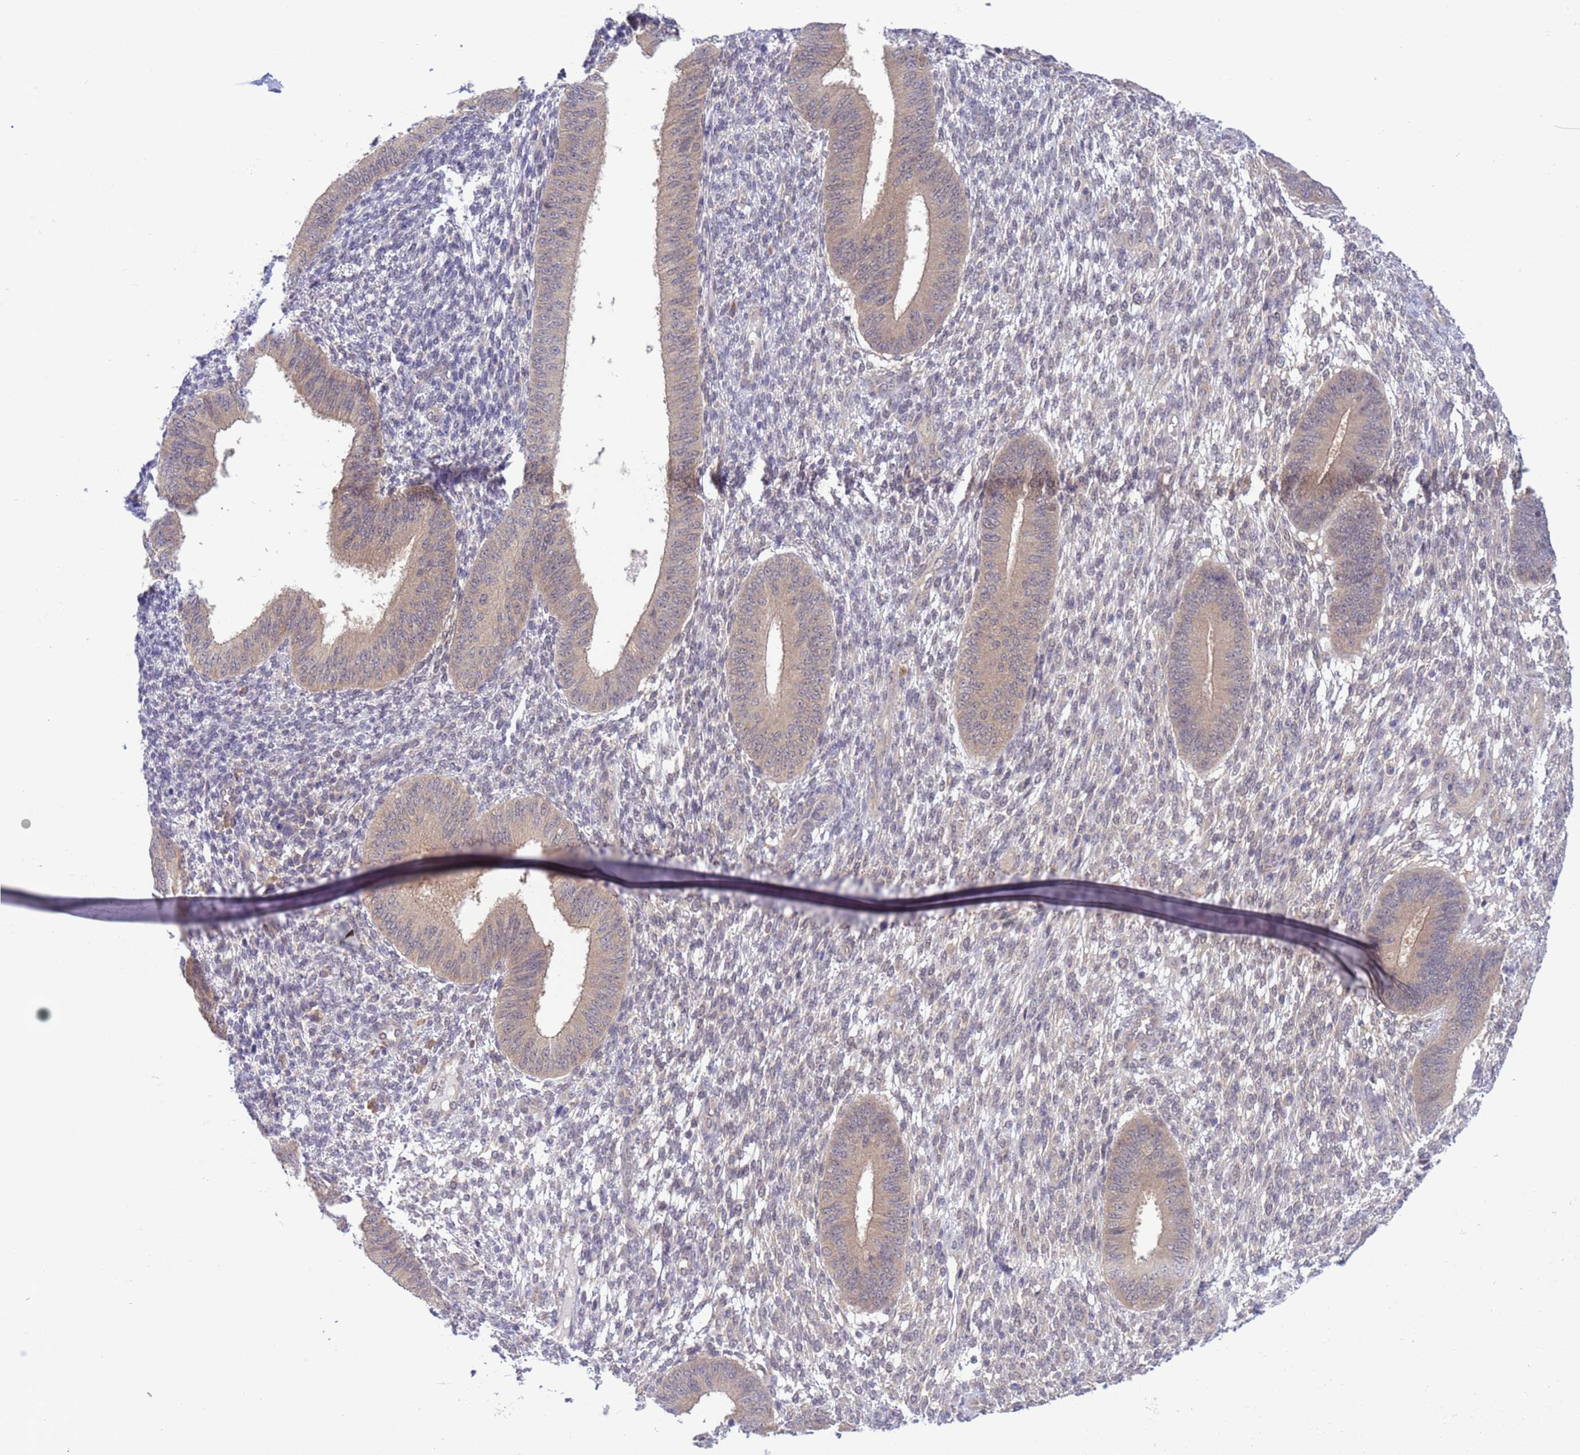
{"staining": {"intensity": "negative", "quantity": "none", "location": "none"}, "tissue": "endometrium", "cell_type": "Cells in endometrial stroma", "image_type": "normal", "snomed": [{"axis": "morphology", "description": "Normal tissue, NOS"}, {"axis": "topography", "description": "Endometrium"}], "caption": "This photomicrograph is of normal endometrium stained with immunohistochemistry (IHC) to label a protein in brown with the nuclei are counter-stained blue. There is no expression in cells in endometrial stroma.", "gene": "ZNF461", "patient": {"sex": "female", "age": 49}}